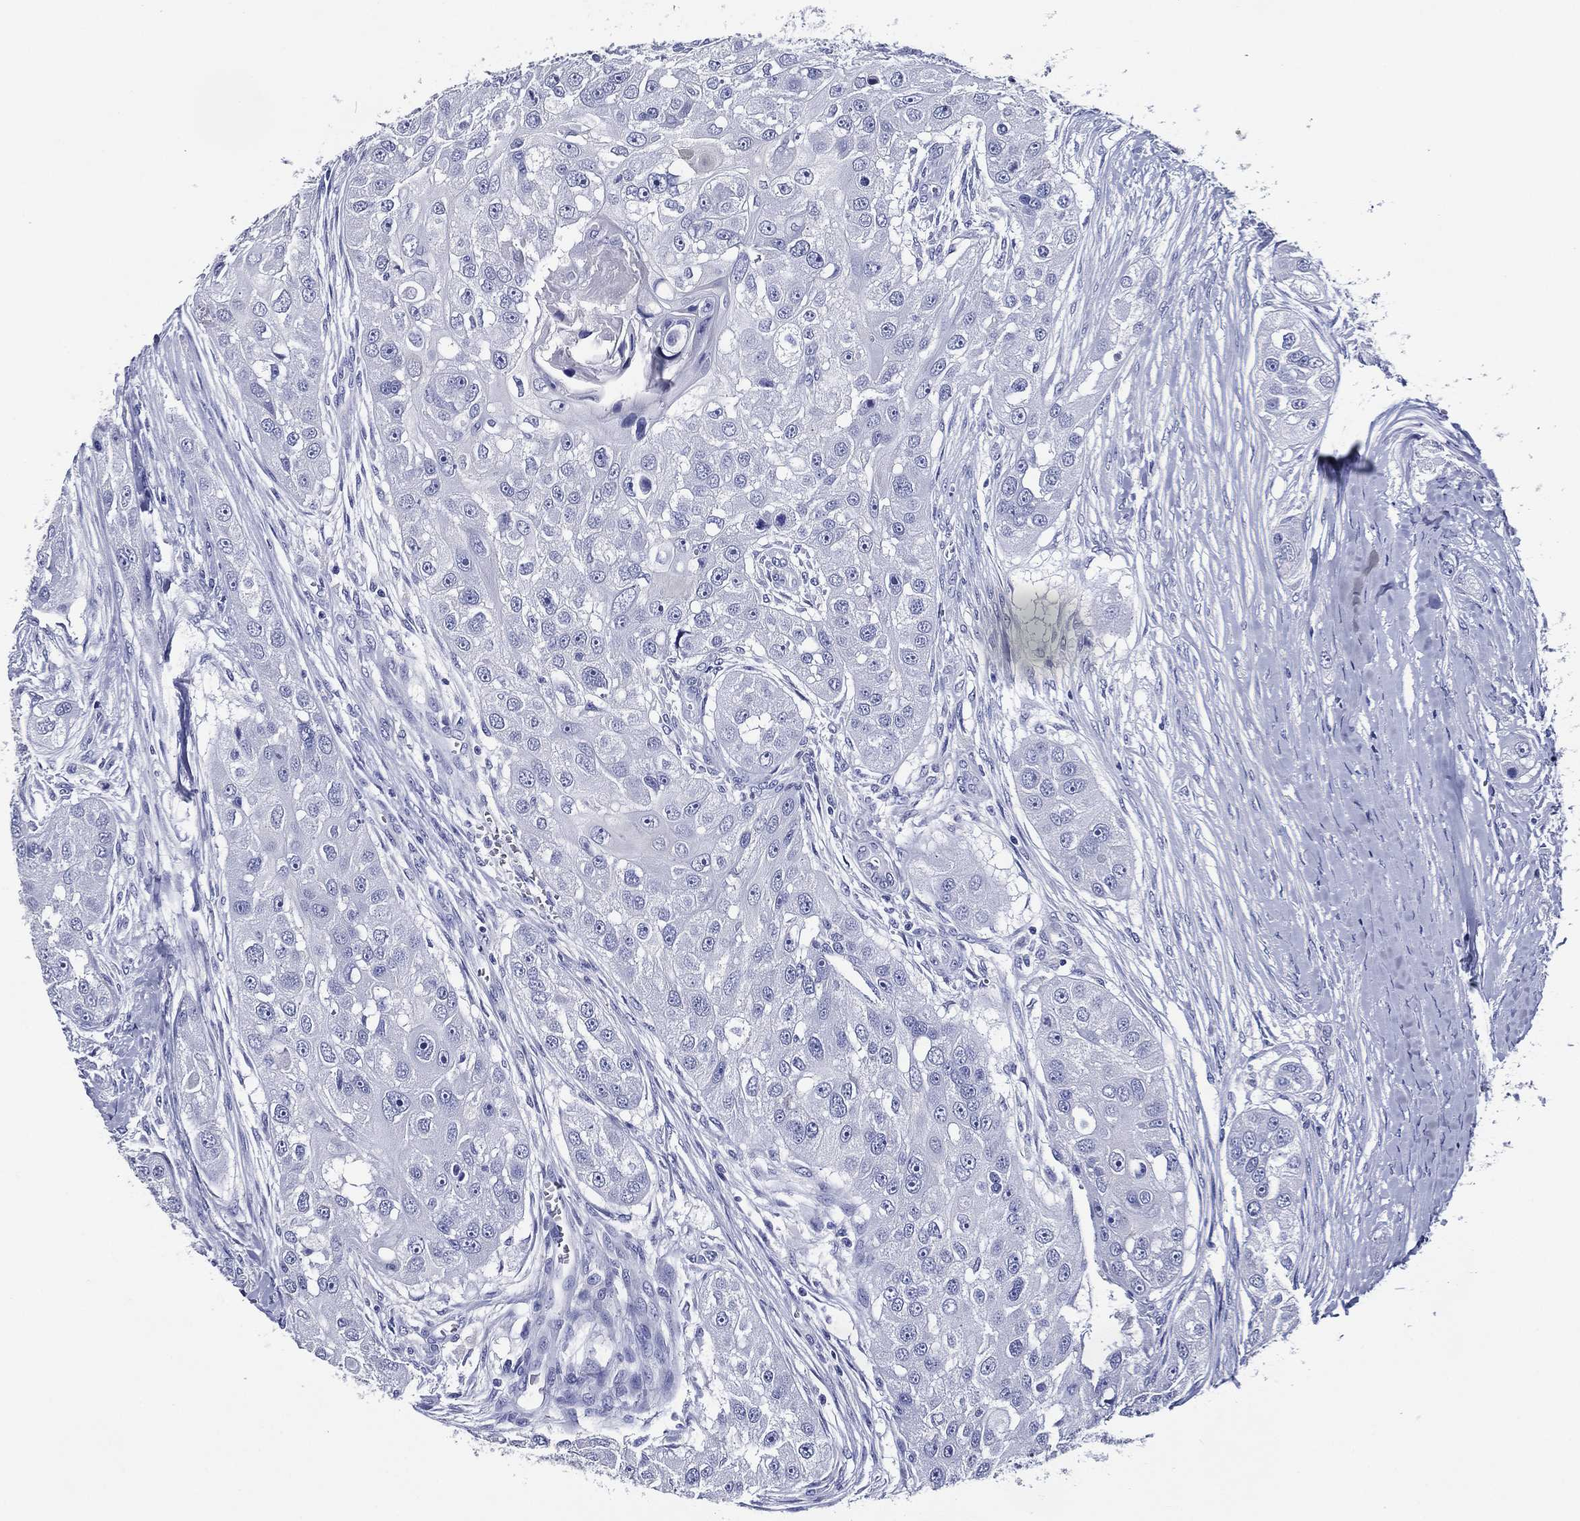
{"staining": {"intensity": "negative", "quantity": "none", "location": "none"}, "tissue": "head and neck cancer", "cell_type": "Tumor cells", "image_type": "cancer", "snomed": [{"axis": "morphology", "description": "Normal tissue, NOS"}, {"axis": "morphology", "description": "Squamous cell carcinoma, NOS"}, {"axis": "topography", "description": "Skeletal muscle"}, {"axis": "topography", "description": "Head-Neck"}], "caption": "Tumor cells show no significant expression in head and neck squamous cell carcinoma.", "gene": "ACE2", "patient": {"sex": "male", "age": 51}}